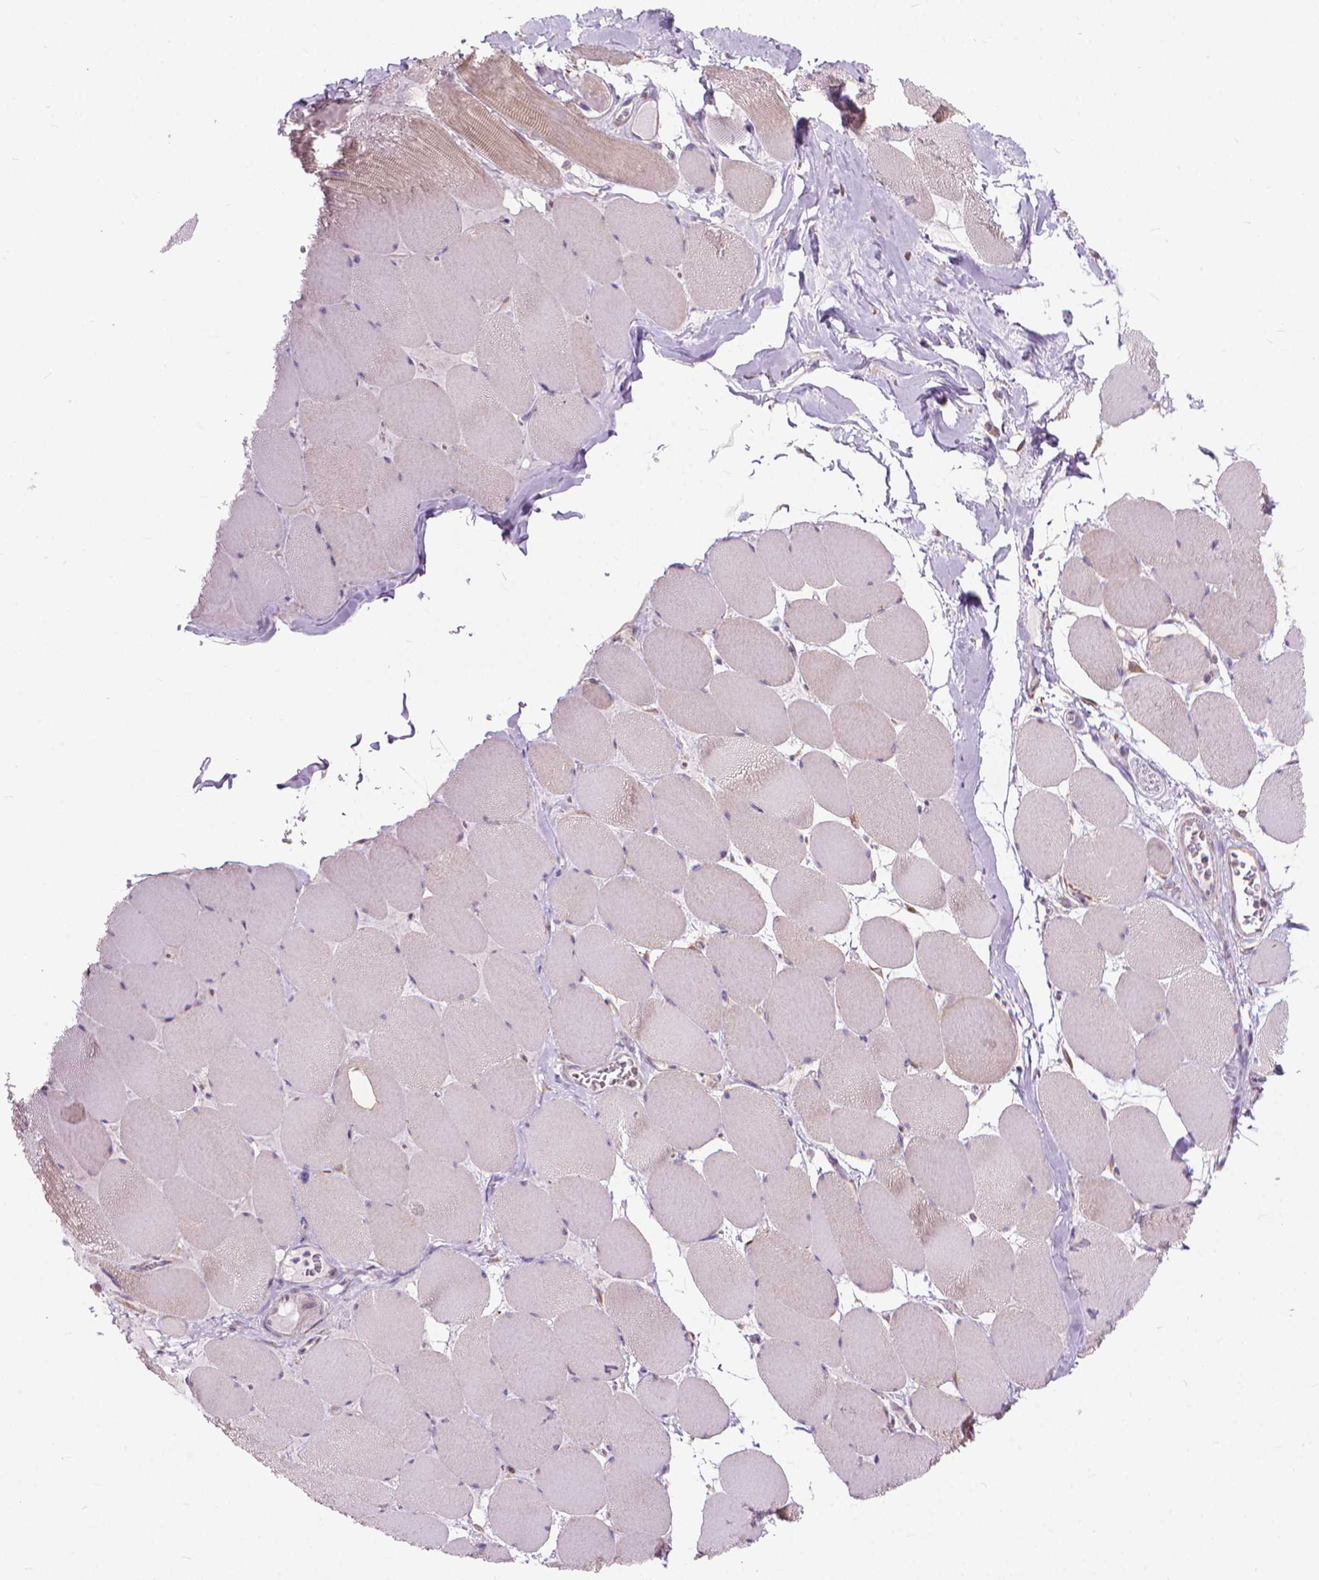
{"staining": {"intensity": "weak", "quantity": "25%-75%", "location": "cytoplasmic/membranous"}, "tissue": "skeletal muscle", "cell_type": "Myocytes", "image_type": "normal", "snomed": [{"axis": "morphology", "description": "Normal tissue, NOS"}, {"axis": "topography", "description": "Skeletal muscle"}], "caption": "A micrograph of skeletal muscle stained for a protein exhibits weak cytoplasmic/membranous brown staining in myocytes.", "gene": "NUDT1", "patient": {"sex": "female", "age": 75}}